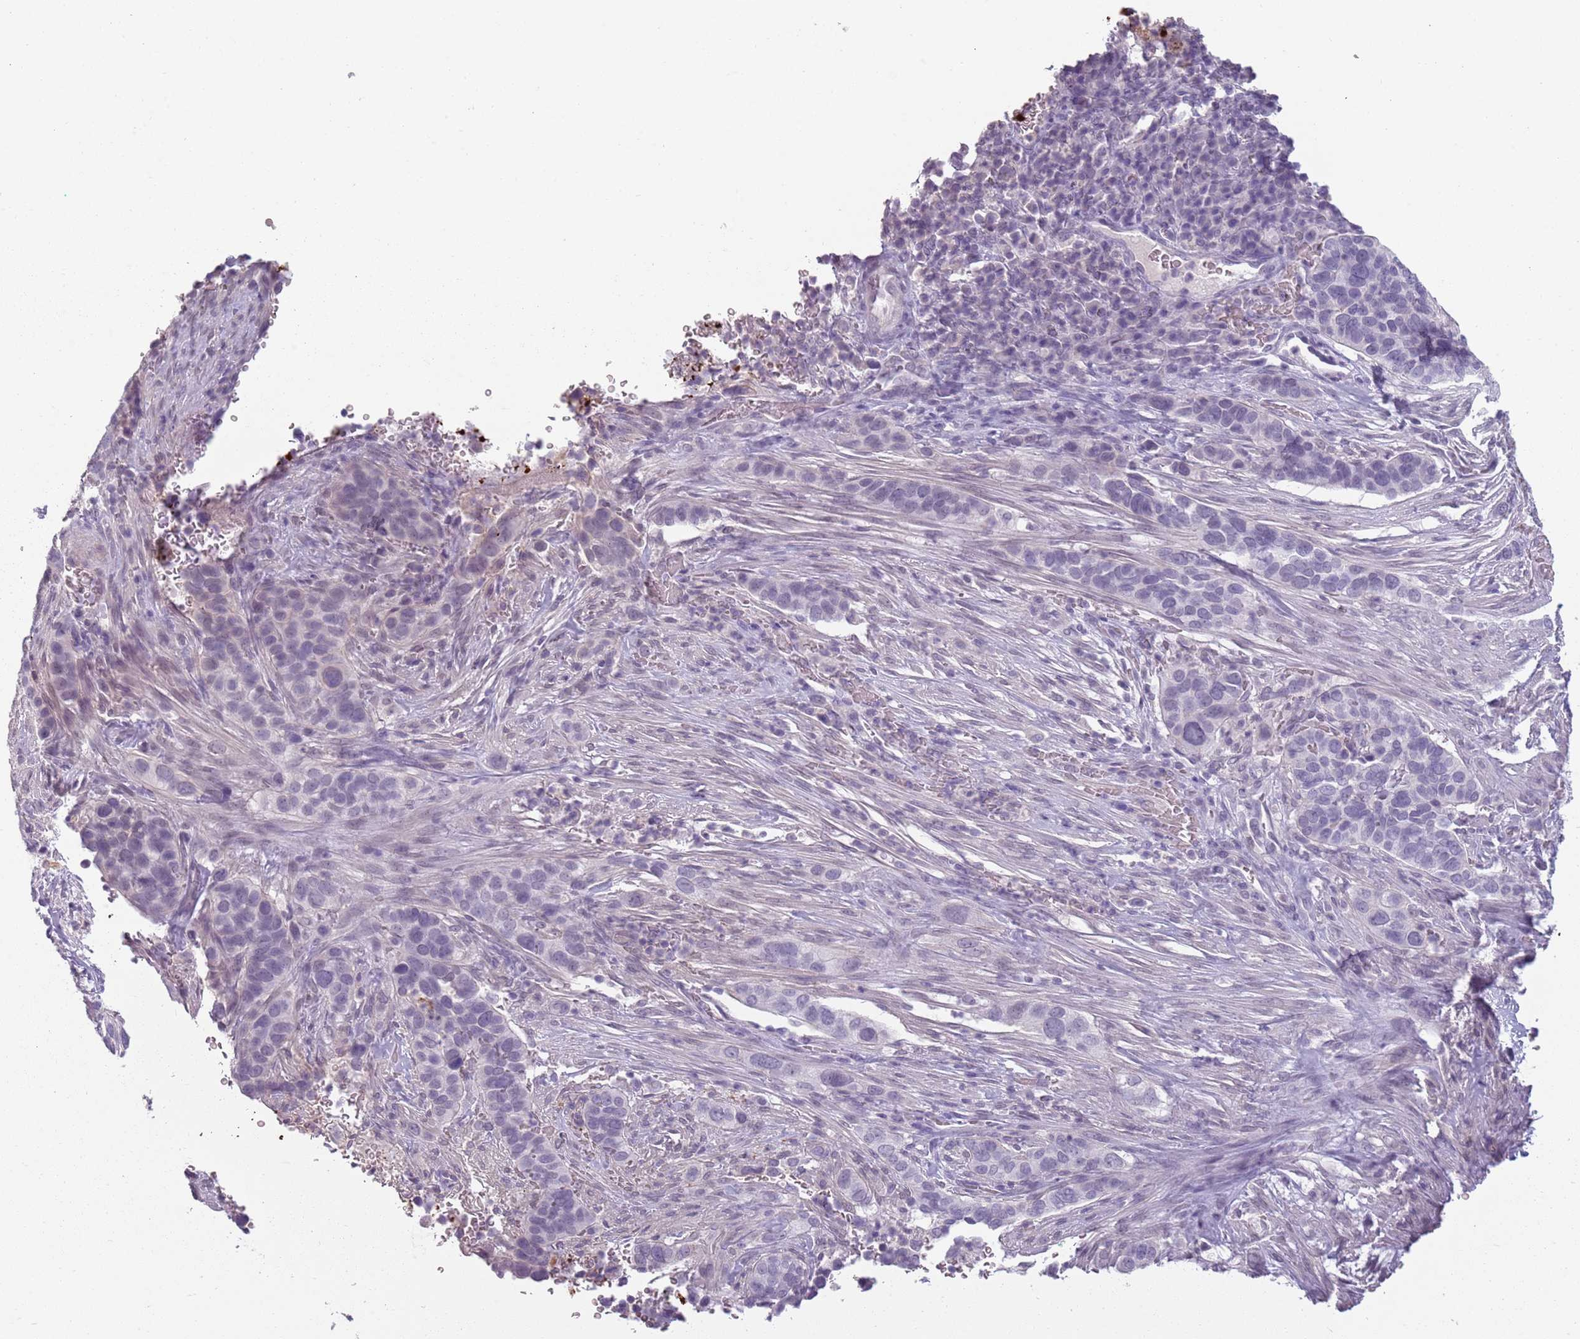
{"staining": {"intensity": "negative", "quantity": "none", "location": "none"}, "tissue": "cervical cancer", "cell_type": "Tumor cells", "image_type": "cancer", "snomed": [{"axis": "morphology", "description": "Squamous cell carcinoma, NOS"}, {"axis": "topography", "description": "Cervix"}], "caption": "A photomicrograph of human cervical cancer is negative for staining in tumor cells.", "gene": "PIEZO1", "patient": {"sex": "female", "age": 38}}